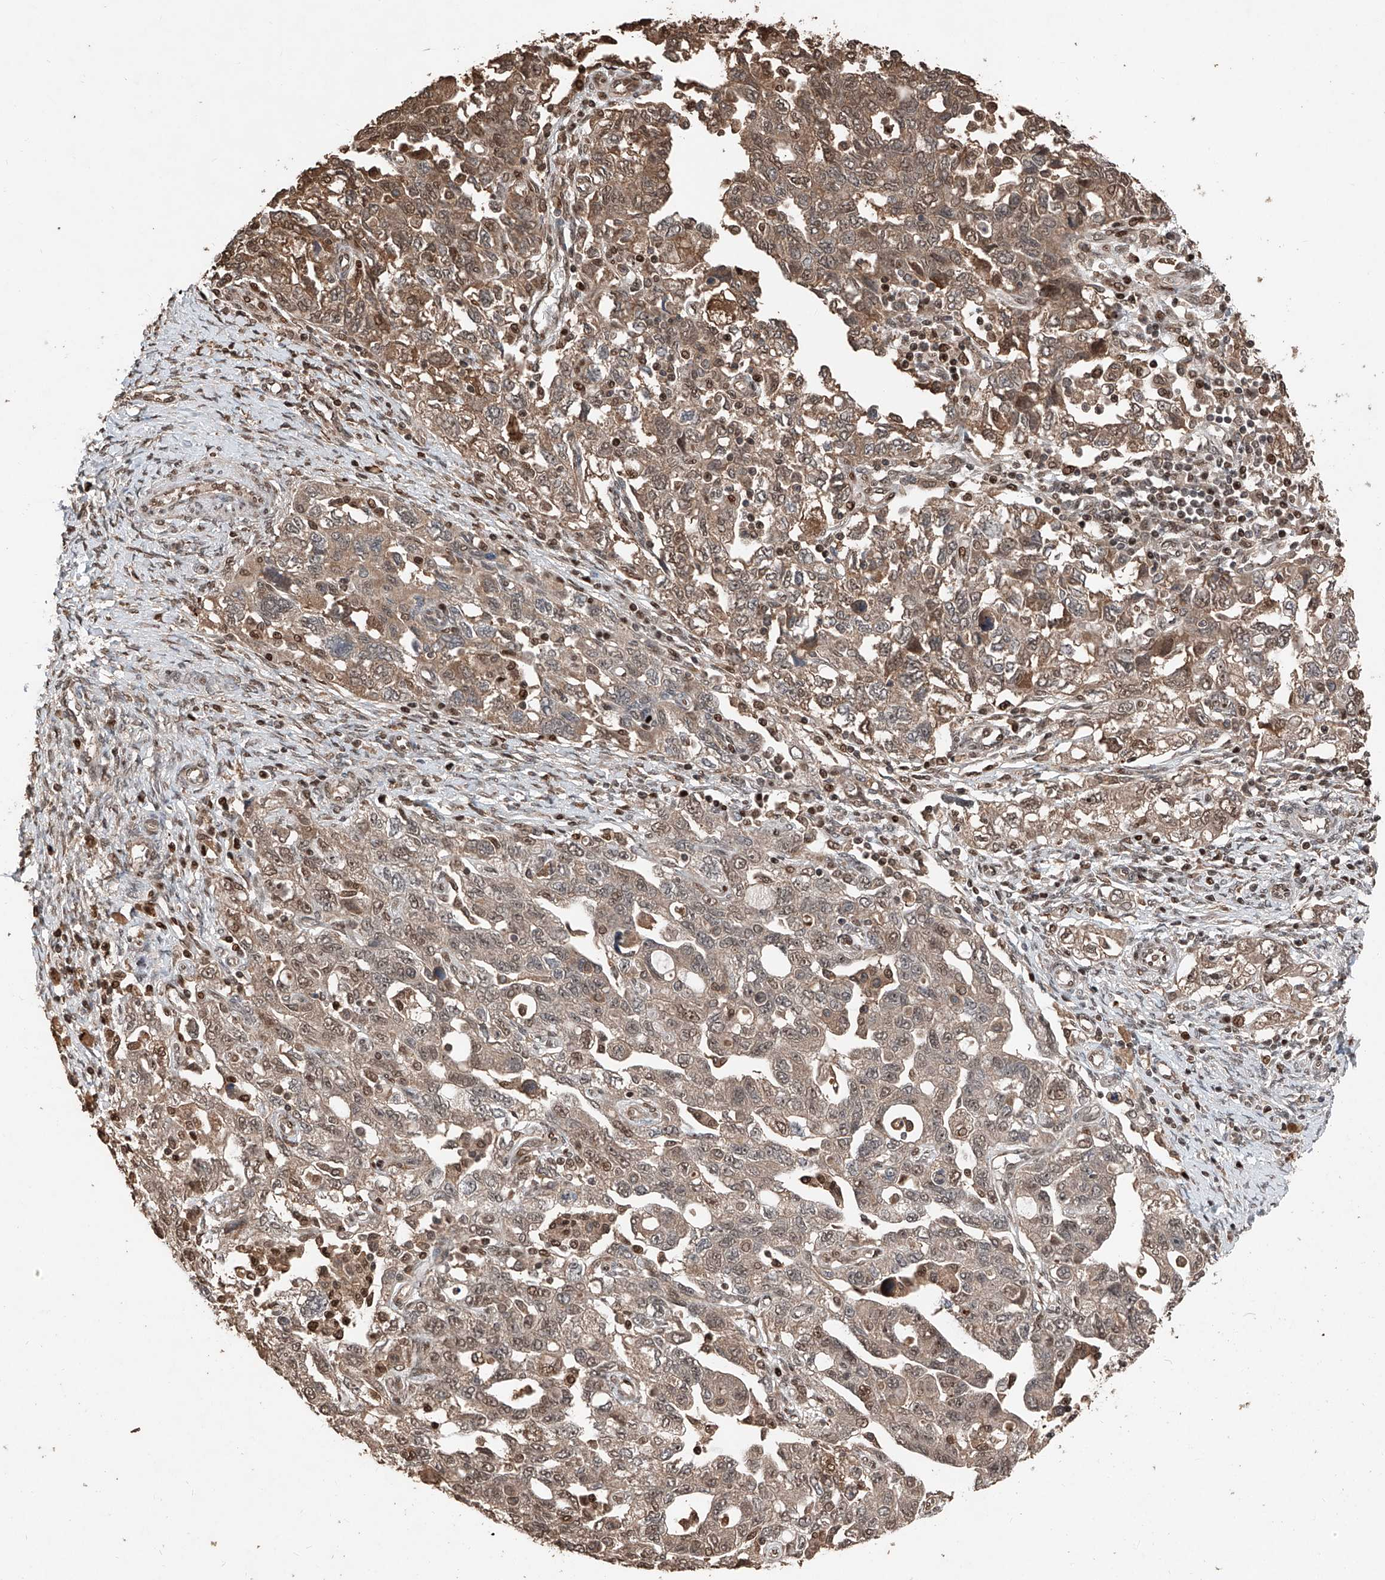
{"staining": {"intensity": "weak", "quantity": ">75%", "location": "cytoplasmic/membranous,nuclear"}, "tissue": "ovarian cancer", "cell_type": "Tumor cells", "image_type": "cancer", "snomed": [{"axis": "morphology", "description": "Carcinoma, NOS"}, {"axis": "morphology", "description": "Cystadenocarcinoma, serous, NOS"}, {"axis": "topography", "description": "Ovary"}], "caption": "A high-resolution histopathology image shows IHC staining of ovarian cancer, which demonstrates weak cytoplasmic/membranous and nuclear staining in about >75% of tumor cells.", "gene": "RMND1", "patient": {"sex": "female", "age": 69}}